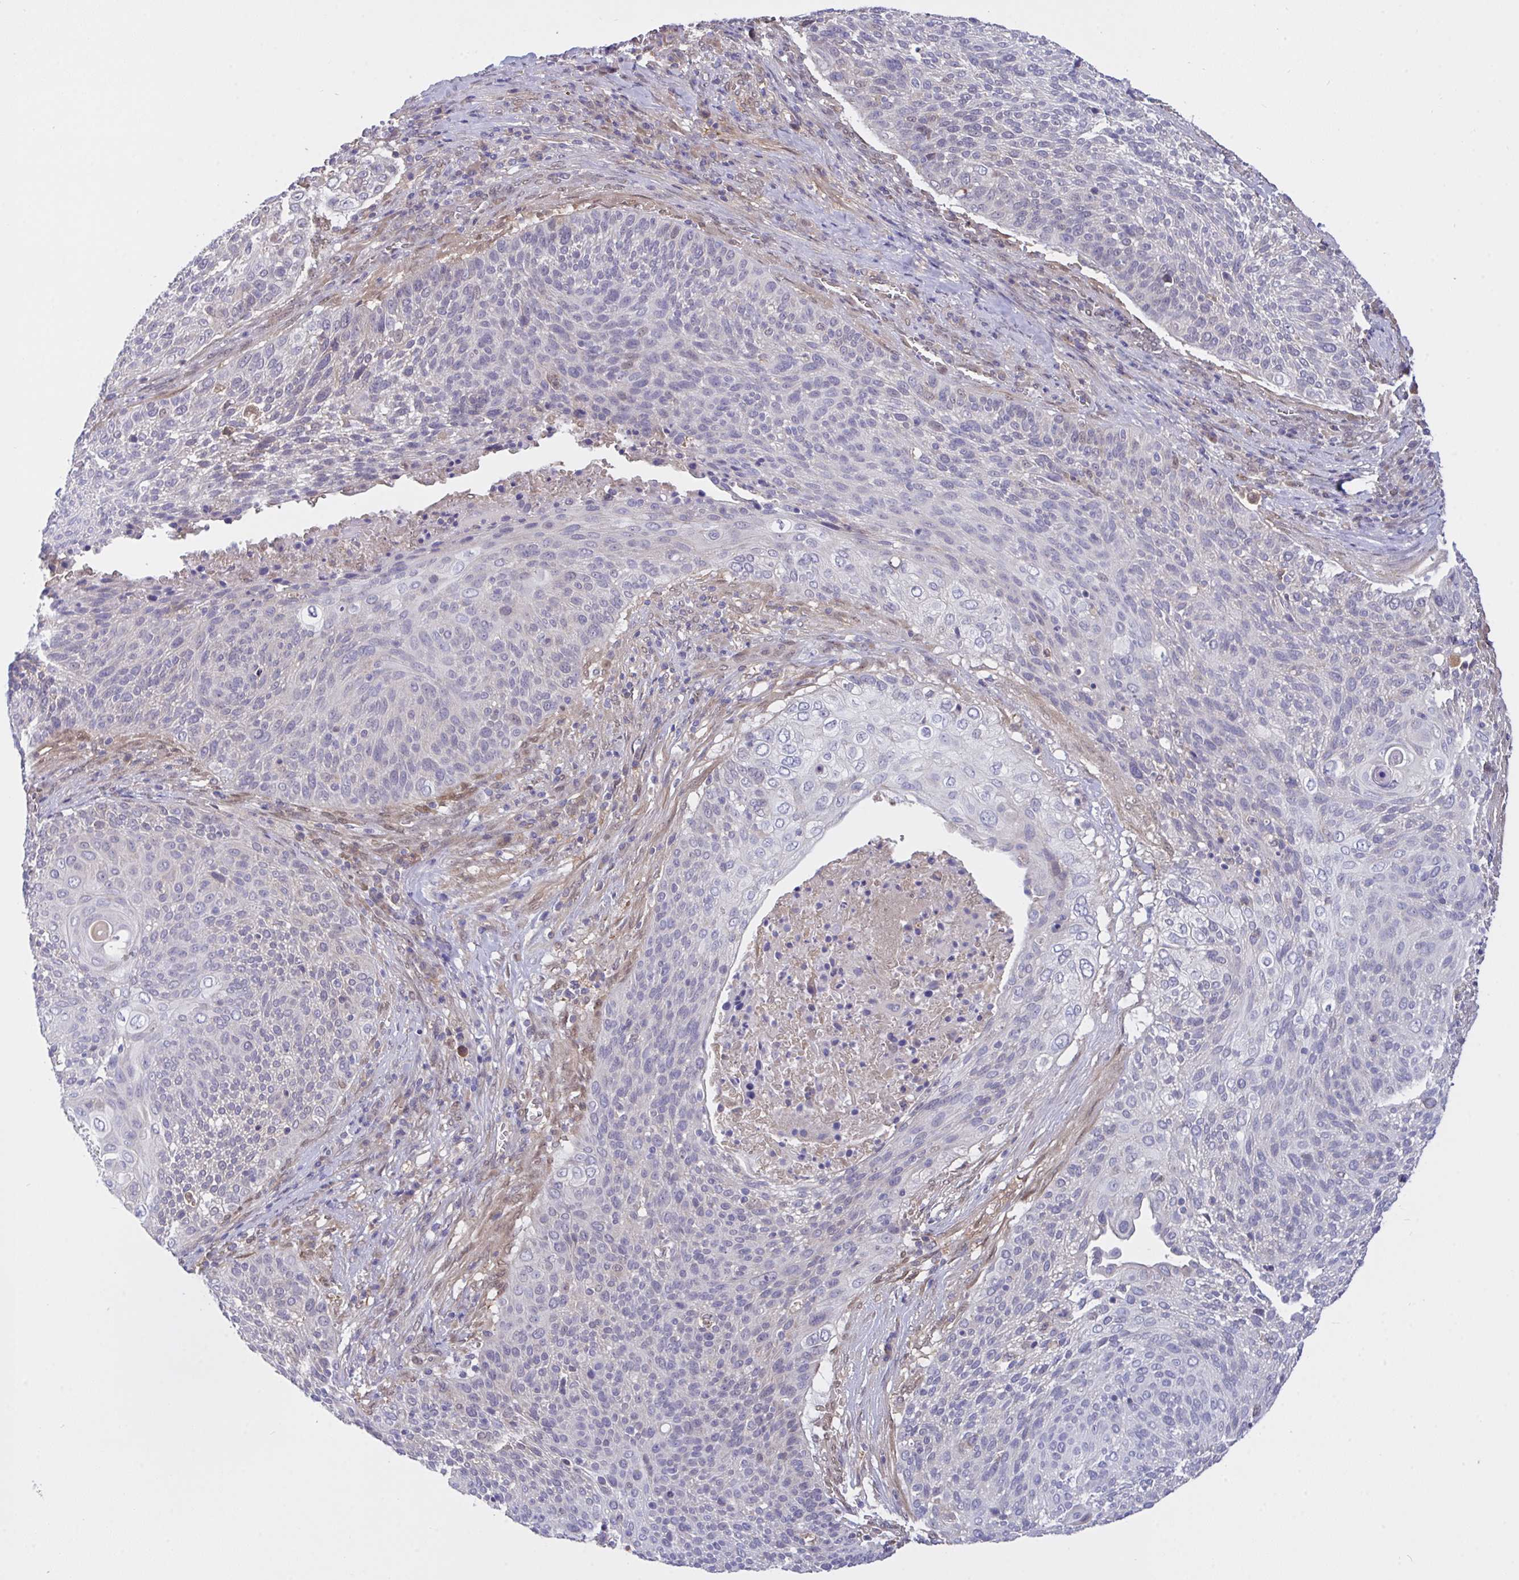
{"staining": {"intensity": "negative", "quantity": "none", "location": "none"}, "tissue": "cervical cancer", "cell_type": "Tumor cells", "image_type": "cancer", "snomed": [{"axis": "morphology", "description": "Squamous cell carcinoma, NOS"}, {"axis": "topography", "description": "Cervix"}], "caption": "High power microscopy histopathology image of an immunohistochemistry (IHC) photomicrograph of cervical cancer (squamous cell carcinoma), revealing no significant positivity in tumor cells.", "gene": "L3HYPDH", "patient": {"sex": "female", "age": 31}}